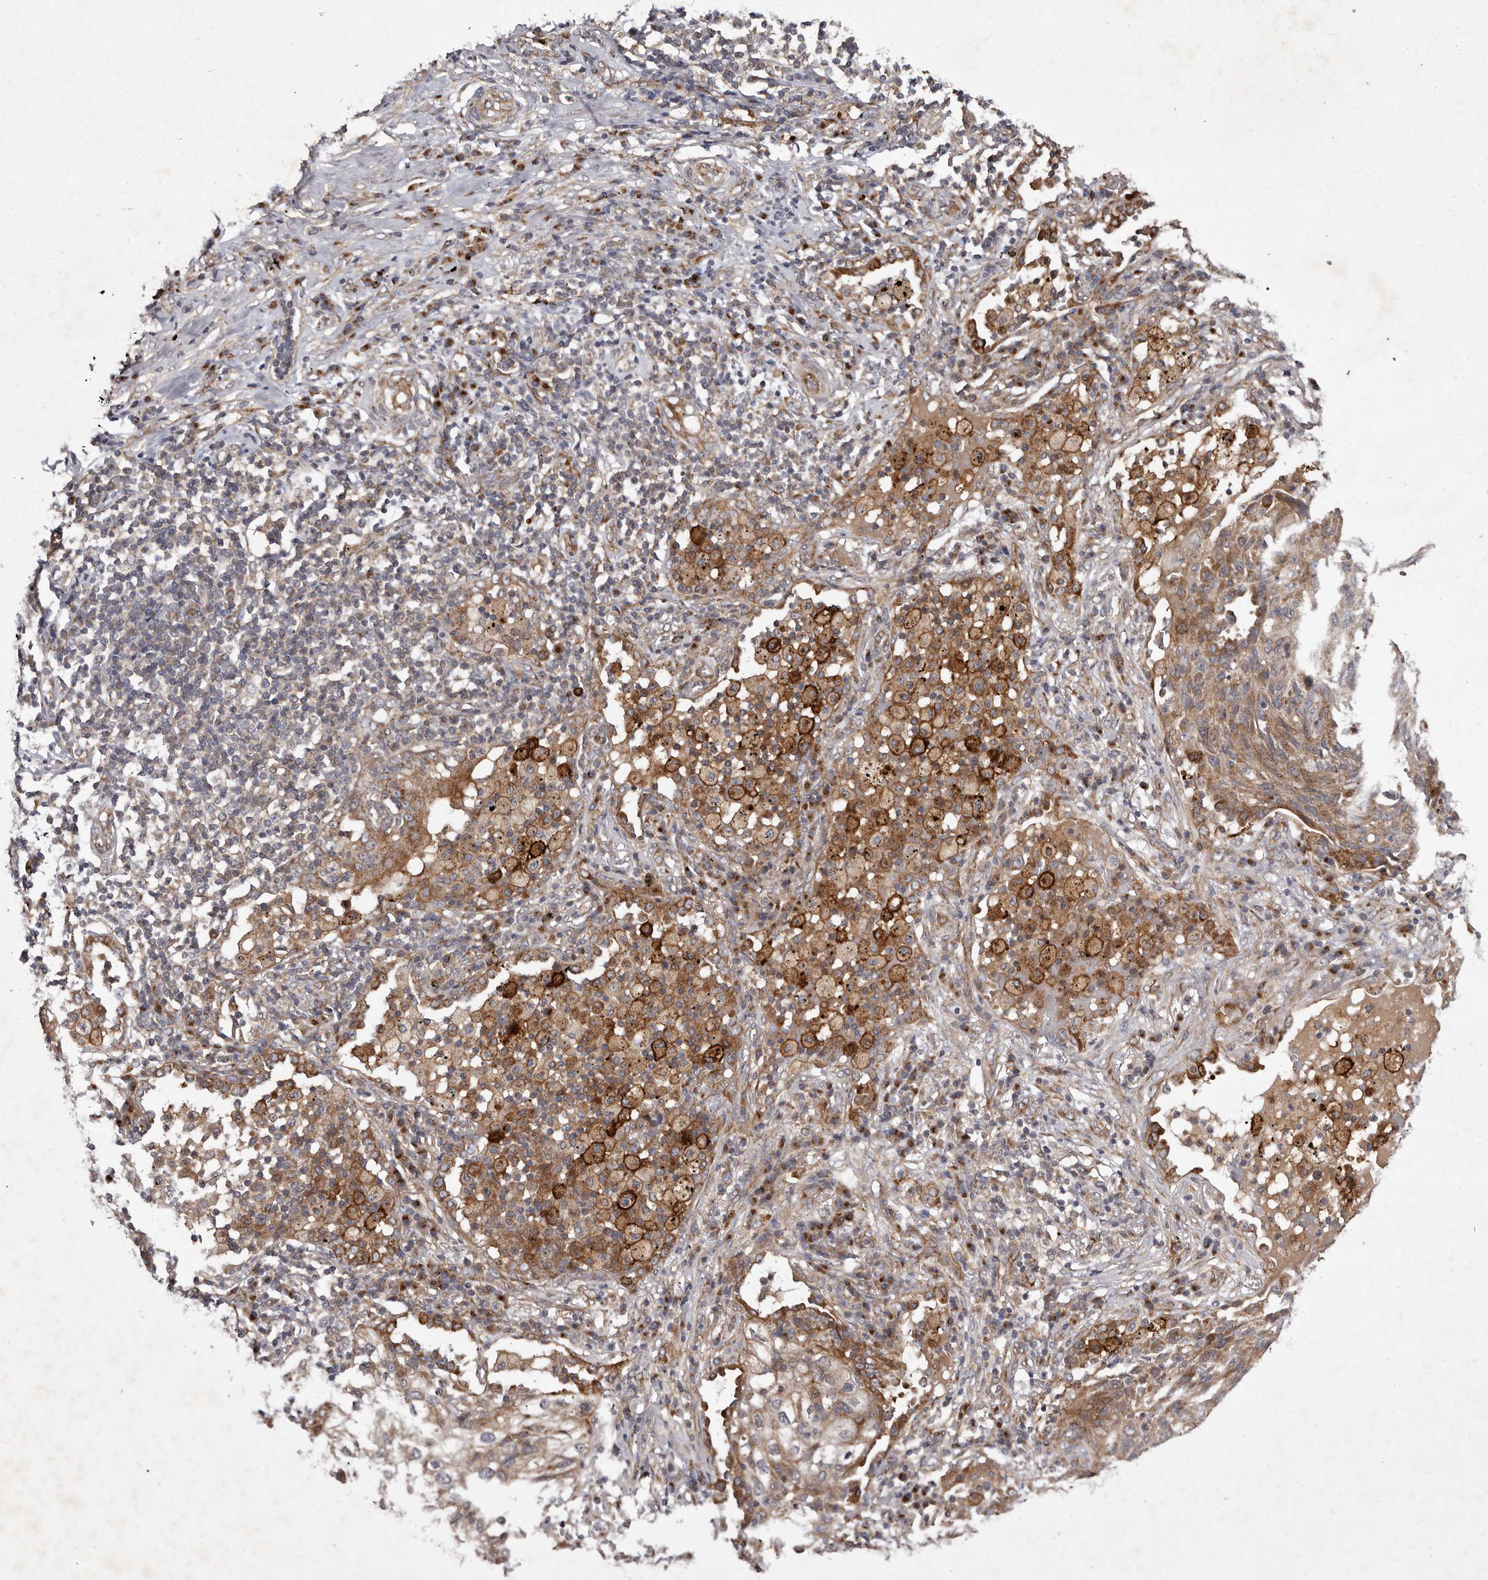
{"staining": {"intensity": "moderate", "quantity": ">75%", "location": "cytoplasmic/membranous"}, "tissue": "lung cancer", "cell_type": "Tumor cells", "image_type": "cancer", "snomed": [{"axis": "morphology", "description": "Squamous cell carcinoma, NOS"}, {"axis": "topography", "description": "Lung"}], "caption": "IHC histopathology image of neoplastic tissue: lung squamous cell carcinoma stained using immunohistochemistry (IHC) exhibits medium levels of moderate protein expression localized specifically in the cytoplasmic/membranous of tumor cells, appearing as a cytoplasmic/membranous brown color.", "gene": "FLAD1", "patient": {"sex": "female", "age": 63}}